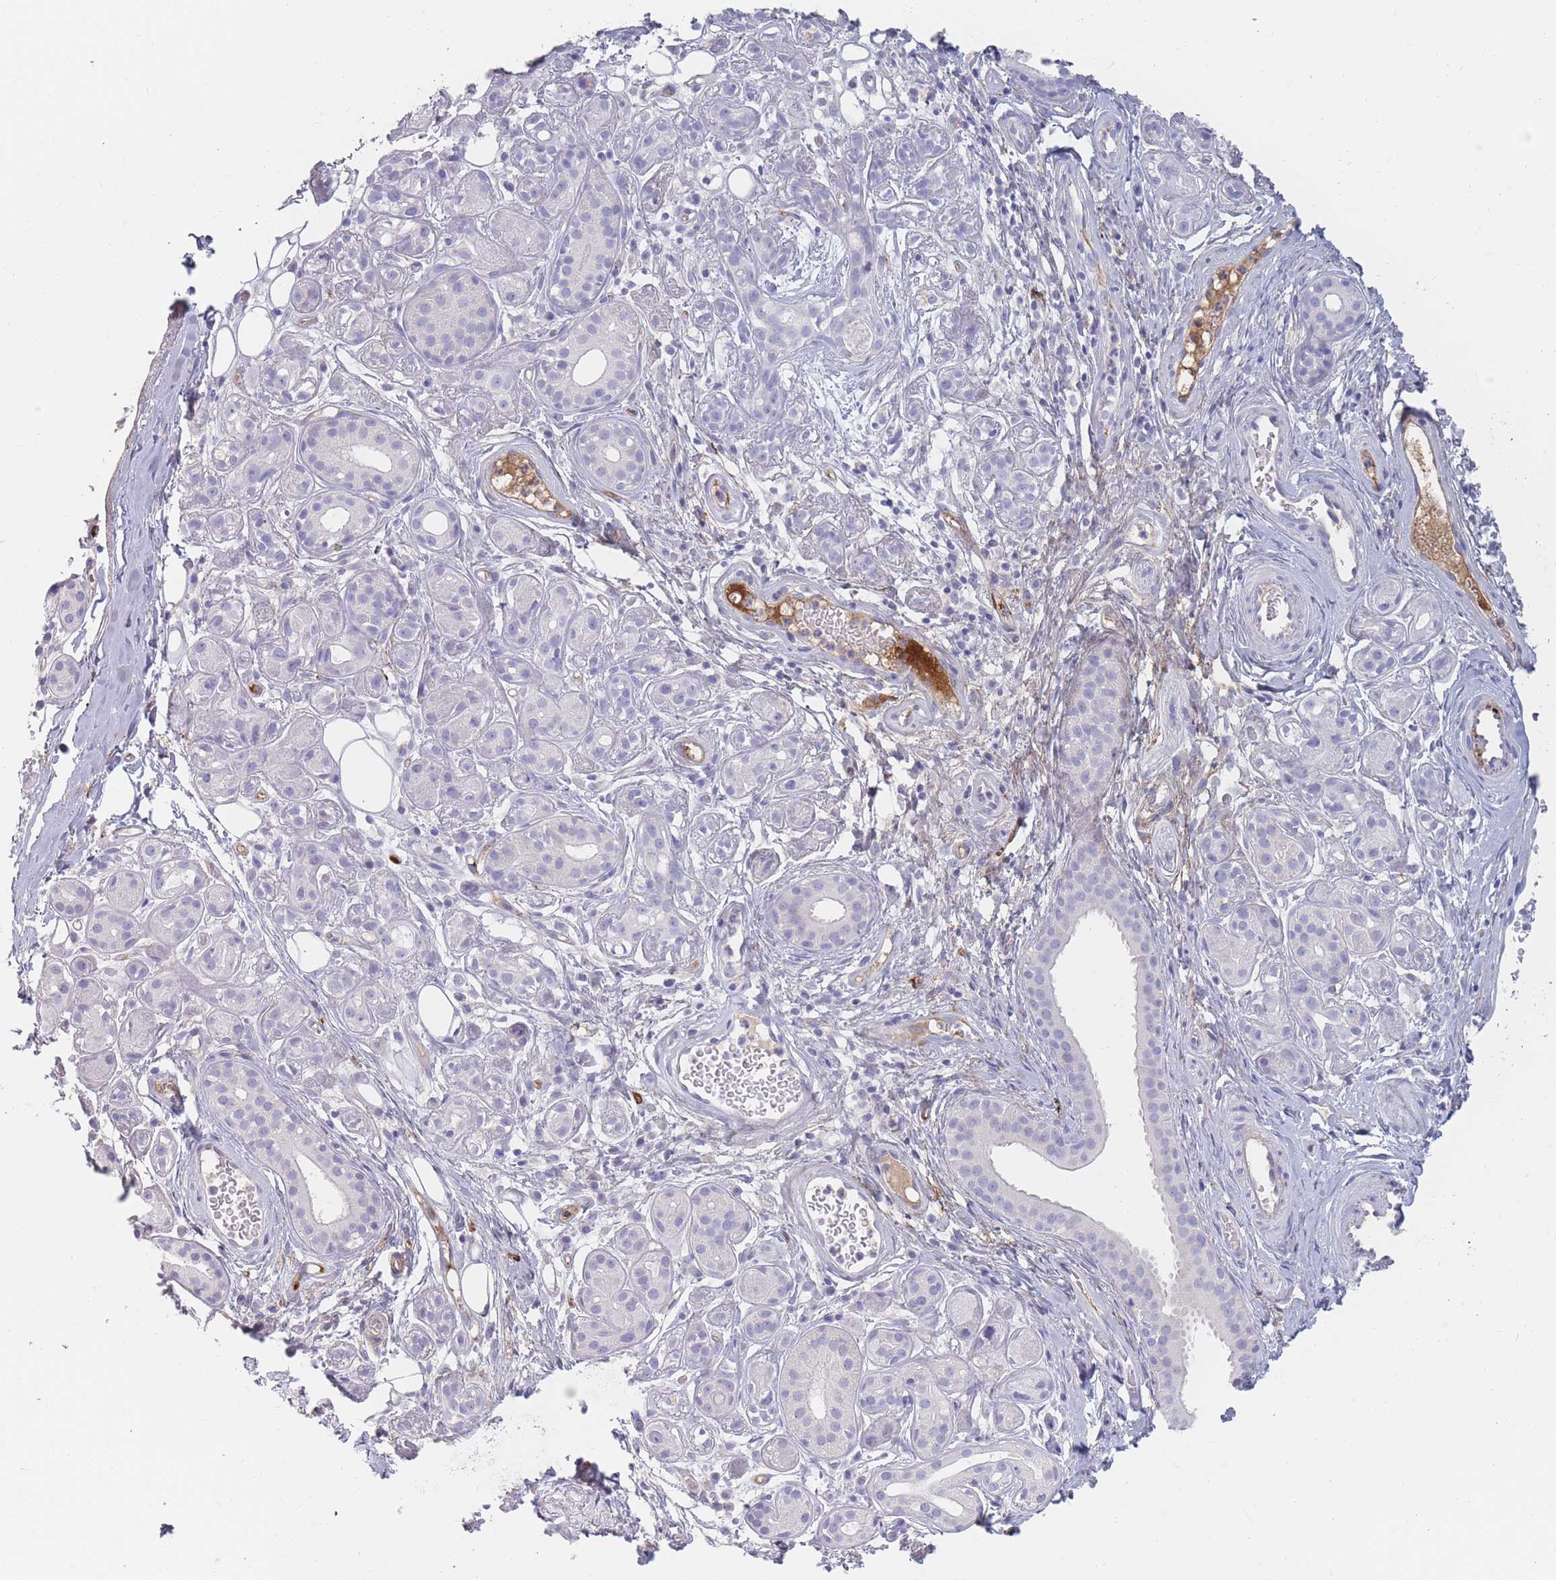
{"staining": {"intensity": "negative", "quantity": "none", "location": "none"}, "tissue": "salivary gland", "cell_type": "Glandular cells", "image_type": "normal", "snomed": [{"axis": "morphology", "description": "Normal tissue, NOS"}, {"axis": "topography", "description": "Salivary gland"}], "caption": "An immunohistochemistry (IHC) image of benign salivary gland is shown. There is no staining in glandular cells of salivary gland. (Stains: DAB immunohistochemistry (IHC) with hematoxylin counter stain, Microscopy: brightfield microscopy at high magnification).", "gene": "PRG4", "patient": {"sex": "male", "age": 54}}